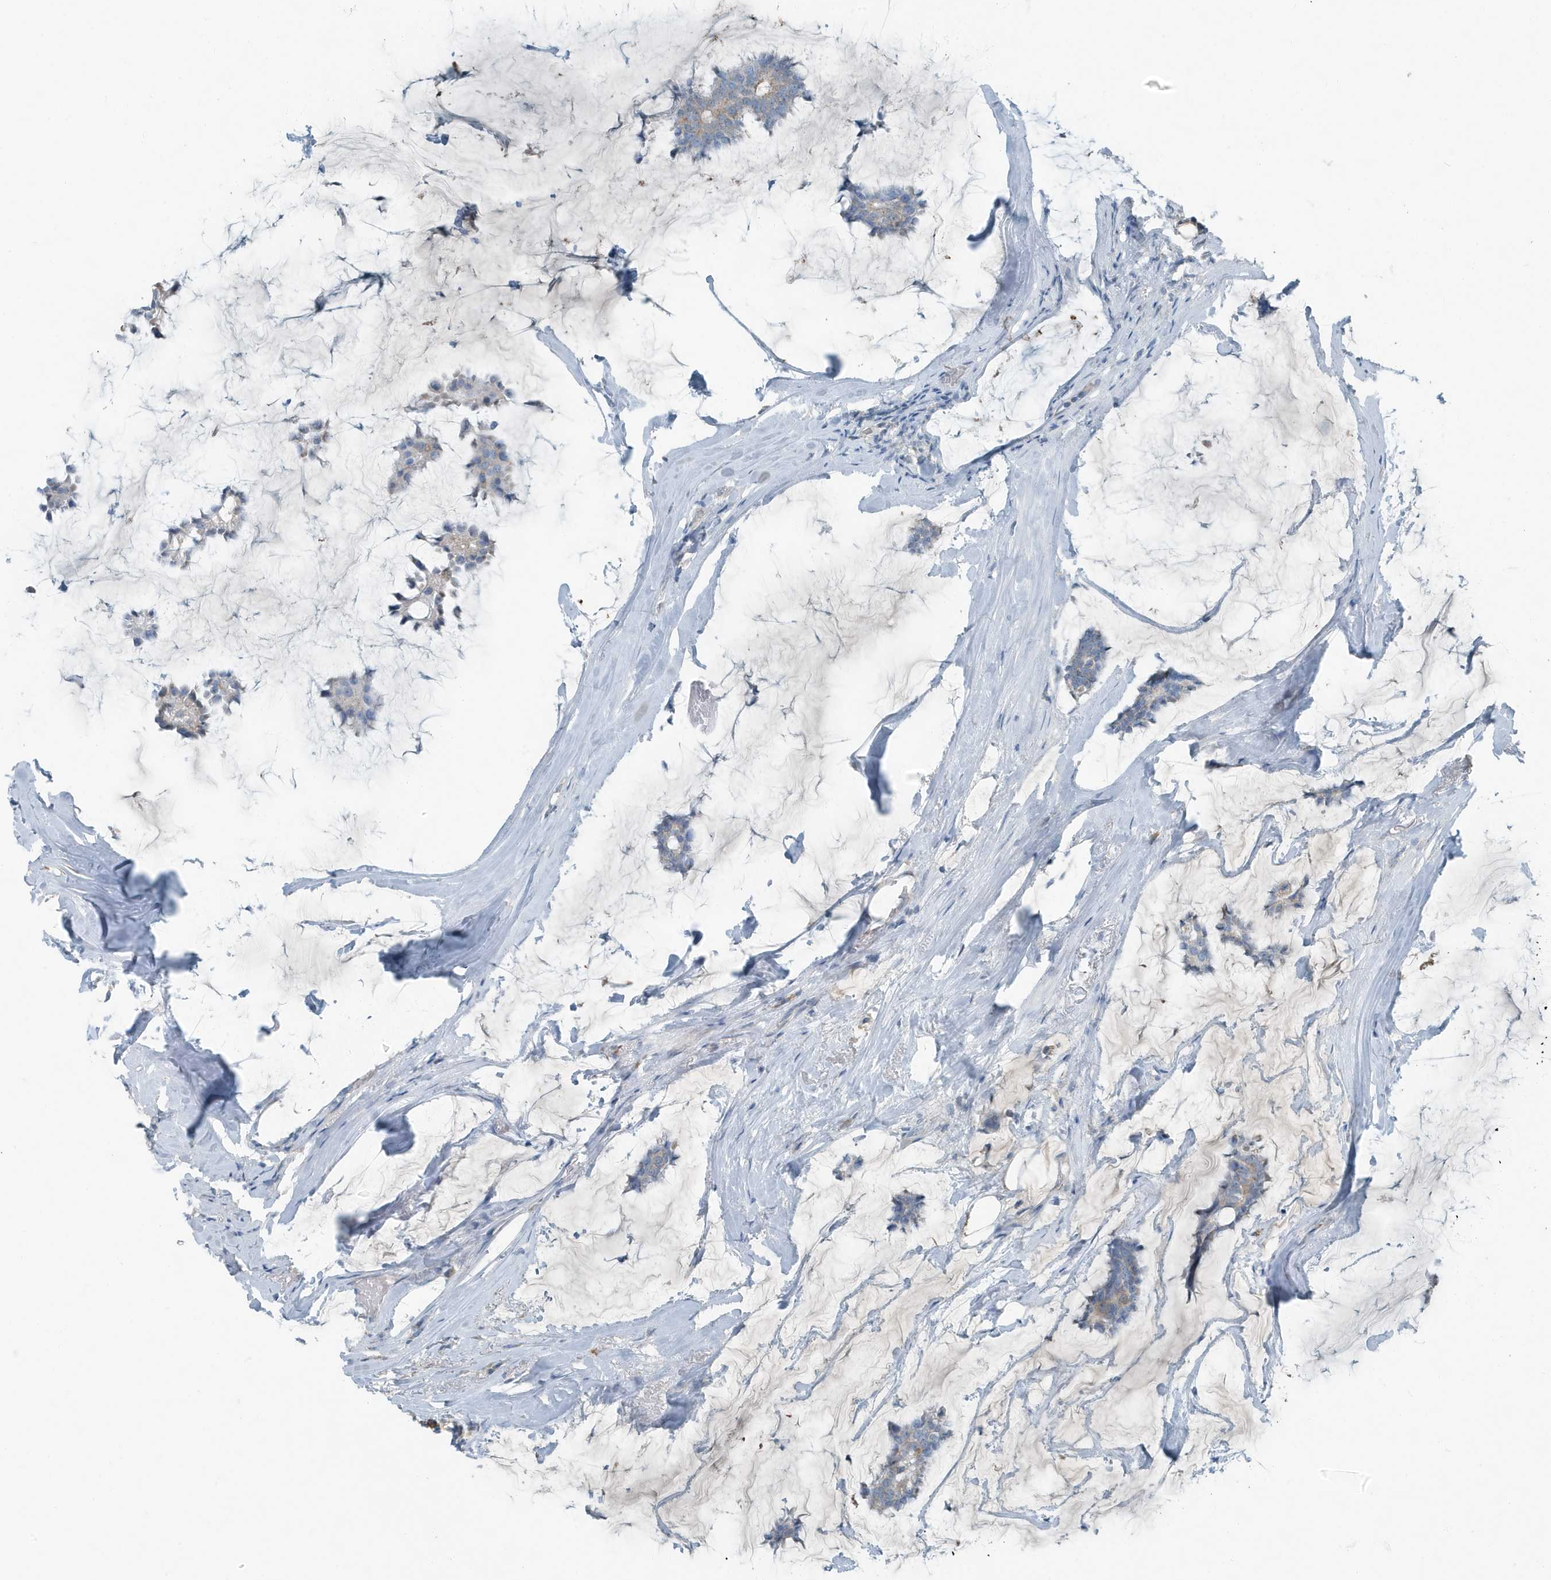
{"staining": {"intensity": "weak", "quantity": "<25%", "location": "cytoplasmic/membranous"}, "tissue": "breast cancer", "cell_type": "Tumor cells", "image_type": "cancer", "snomed": [{"axis": "morphology", "description": "Duct carcinoma"}, {"axis": "topography", "description": "Breast"}], "caption": "Histopathology image shows no protein expression in tumor cells of breast intraductal carcinoma tissue.", "gene": "MT-CYB", "patient": {"sex": "female", "age": 93}}